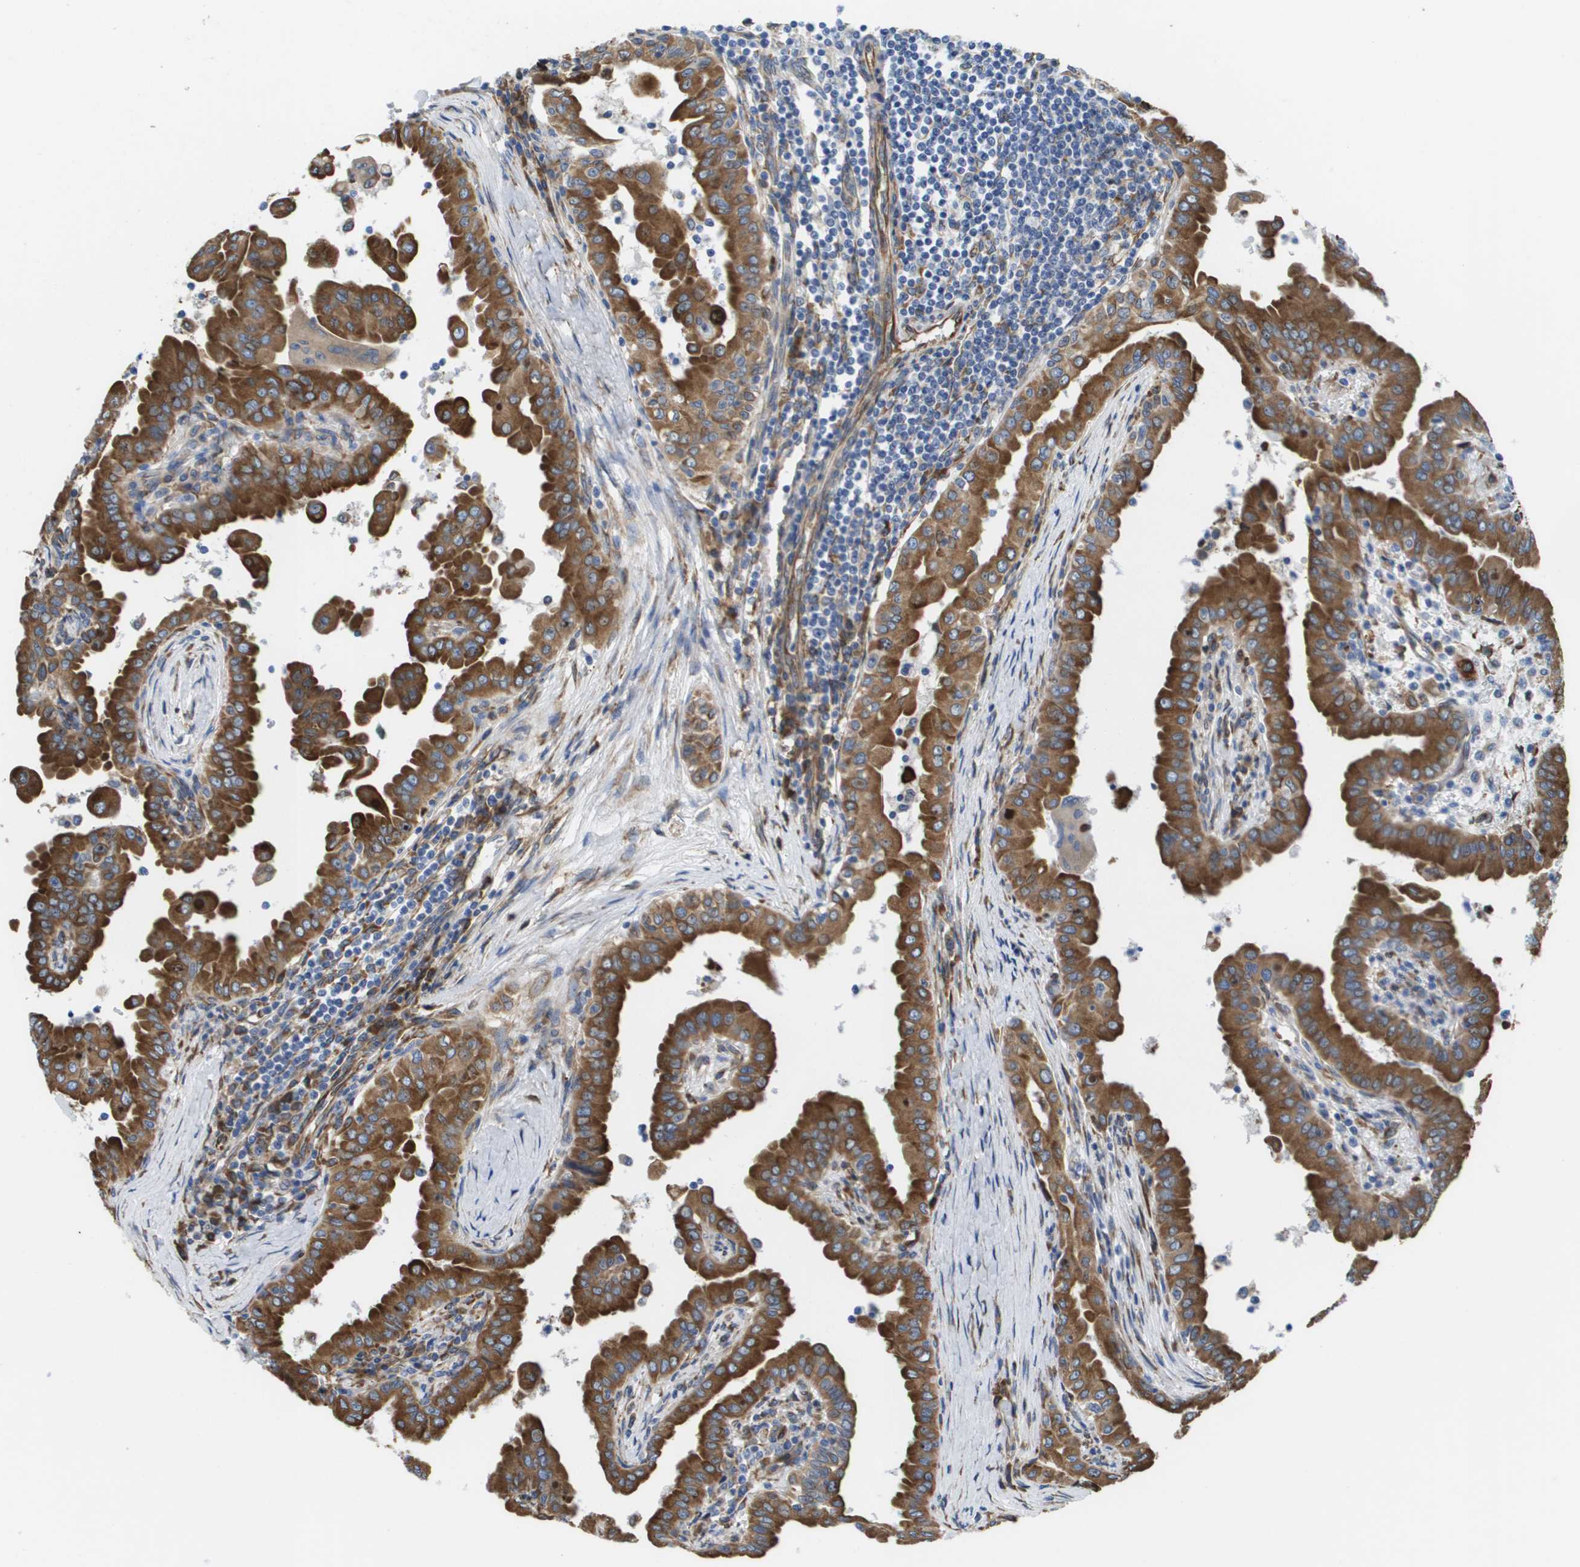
{"staining": {"intensity": "strong", "quantity": ">75%", "location": "cytoplasmic/membranous"}, "tissue": "thyroid cancer", "cell_type": "Tumor cells", "image_type": "cancer", "snomed": [{"axis": "morphology", "description": "Papillary adenocarcinoma, NOS"}, {"axis": "topography", "description": "Thyroid gland"}], "caption": "Thyroid cancer stained with DAB (3,3'-diaminobenzidine) immunohistochemistry (IHC) reveals high levels of strong cytoplasmic/membranous positivity in about >75% of tumor cells. (Brightfield microscopy of DAB IHC at high magnification).", "gene": "ST3GAL2", "patient": {"sex": "male", "age": 33}}